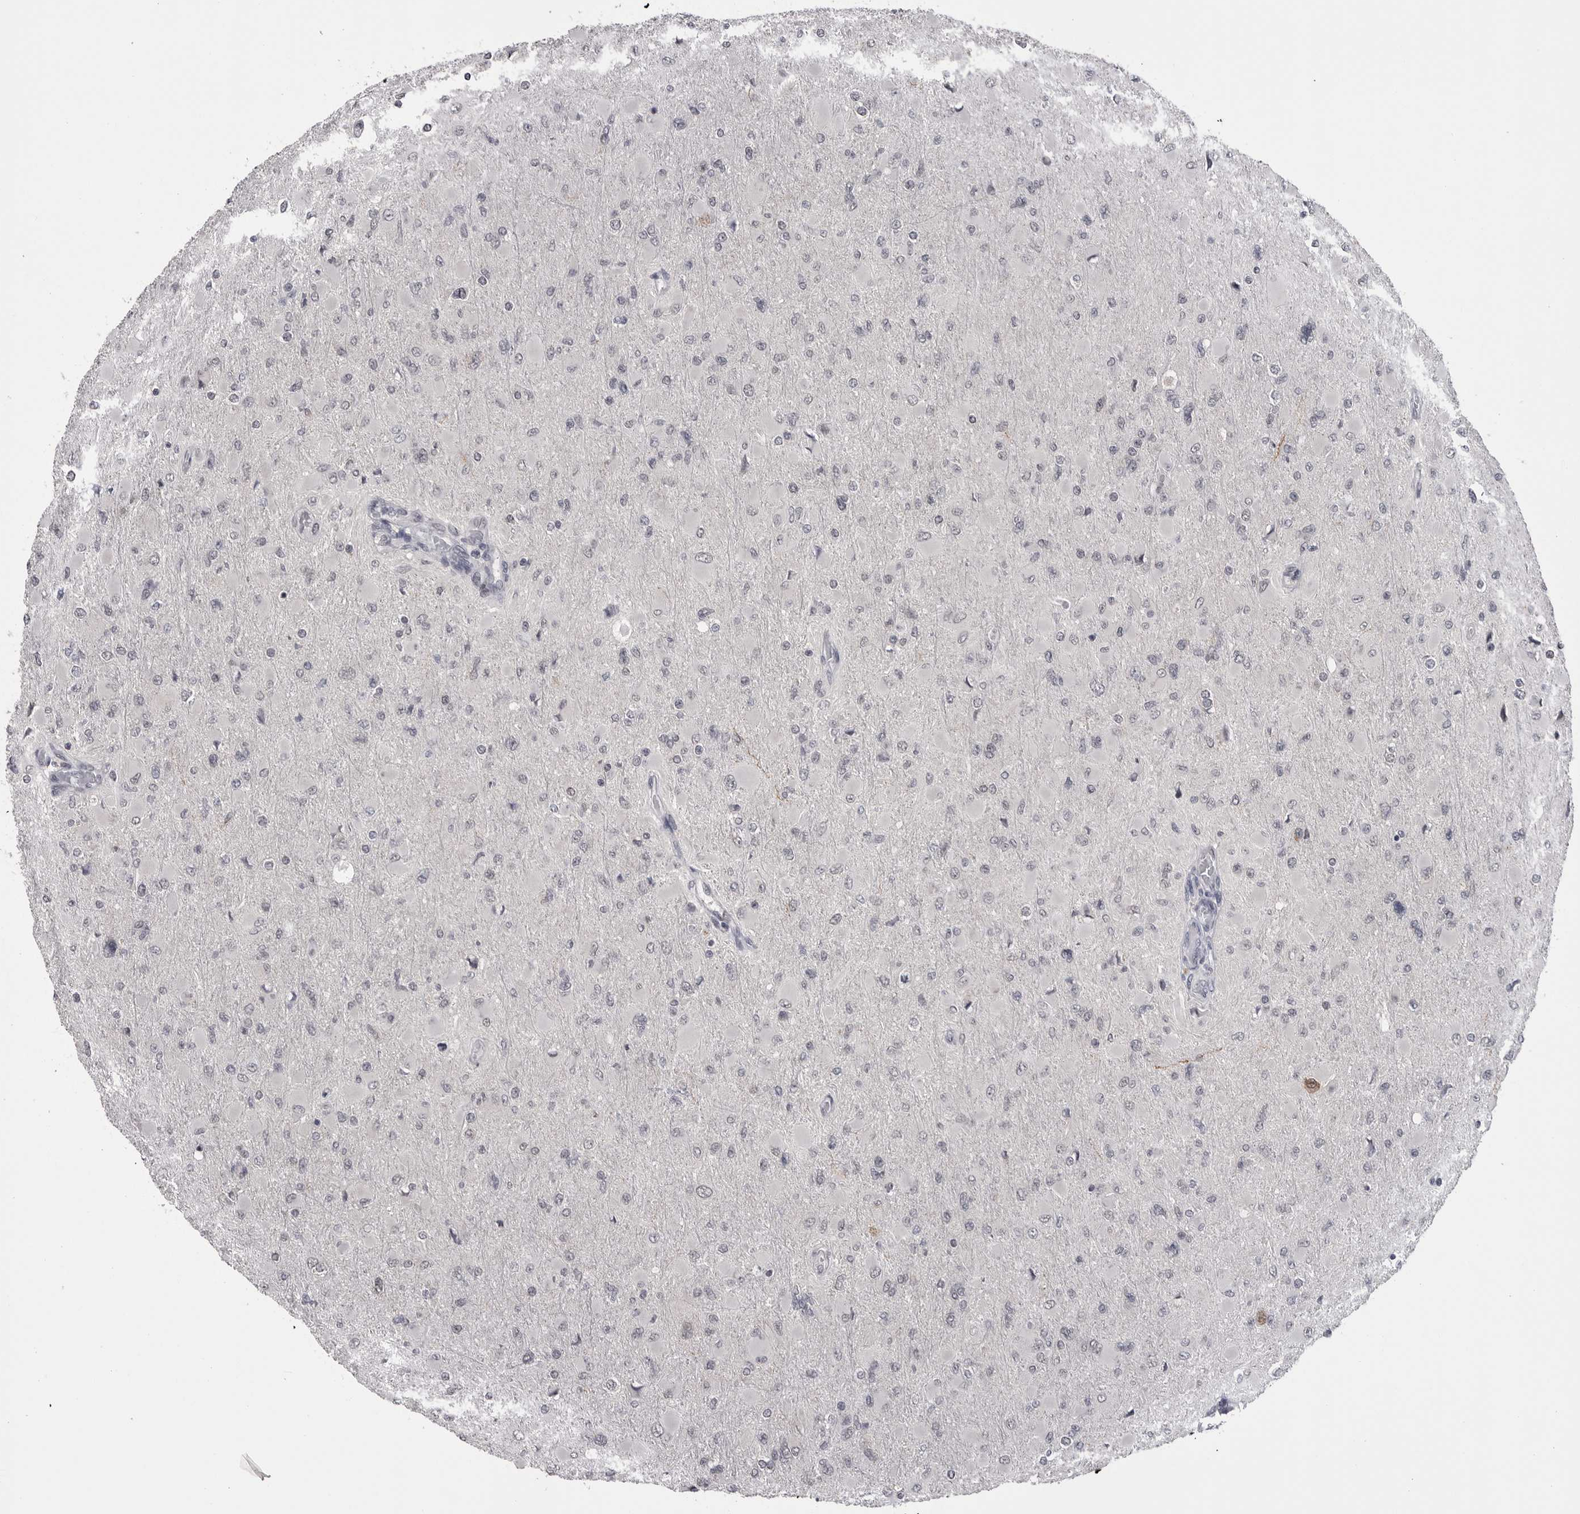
{"staining": {"intensity": "negative", "quantity": "none", "location": "none"}, "tissue": "glioma", "cell_type": "Tumor cells", "image_type": "cancer", "snomed": [{"axis": "morphology", "description": "Glioma, malignant, High grade"}, {"axis": "topography", "description": "Cerebral cortex"}], "caption": "Micrograph shows no protein positivity in tumor cells of malignant high-grade glioma tissue. (IHC, brightfield microscopy, high magnification).", "gene": "DLG2", "patient": {"sex": "female", "age": 36}}